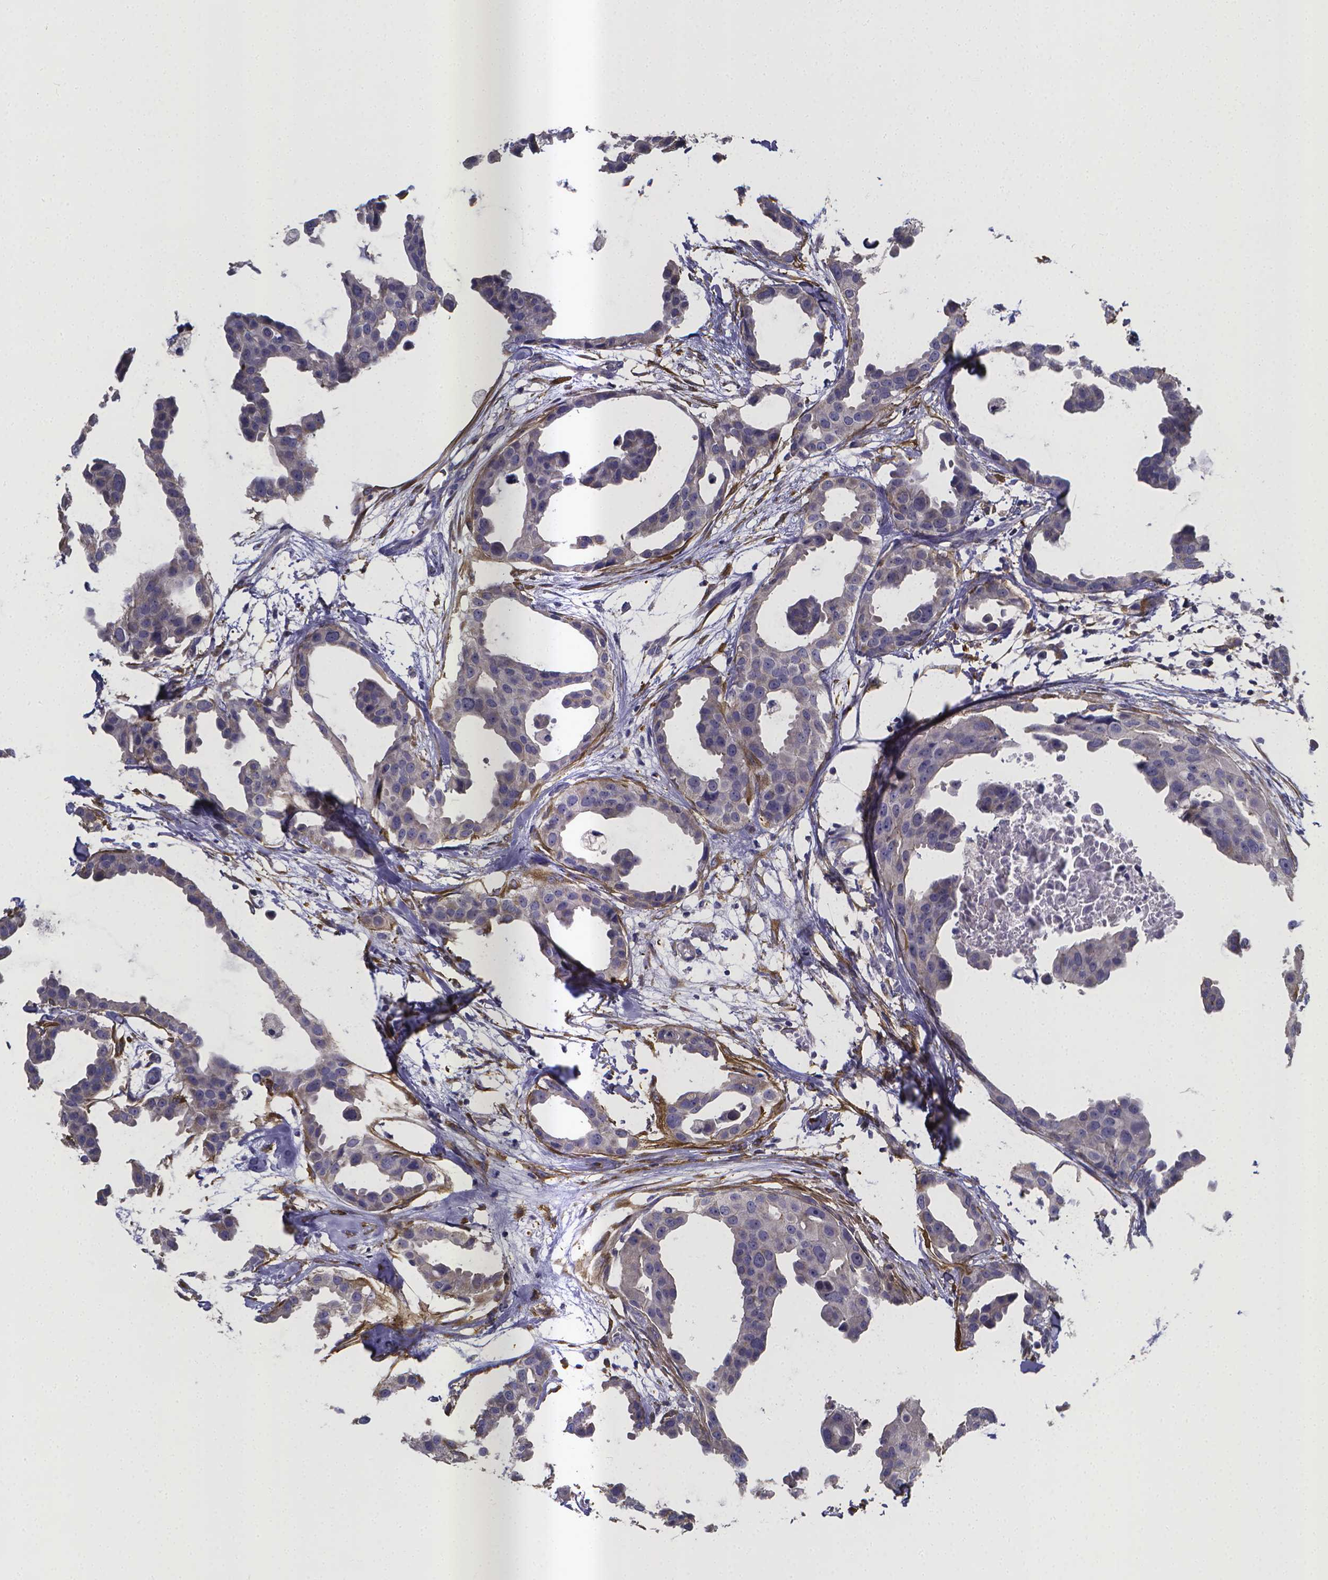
{"staining": {"intensity": "negative", "quantity": "none", "location": "none"}, "tissue": "breast cancer", "cell_type": "Tumor cells", "image_type": "cancer", "snomed": [{"axis": "morphology", "description": "Duct carcinoma"}, {"axis": "topography", "description": "Breast"}], "caption": "DAB (3,3'-diaminobenzidine) immunohistochemical staining of intraductal carcinoma (breast) exhibits no significant positivity in tumor cells. (Brightfield microscopy of DAB (3,3'-diaminobenzidine) IHC at high magnification).", "gene": "RERG", "patient": {"sex": "female", "age": 38}}